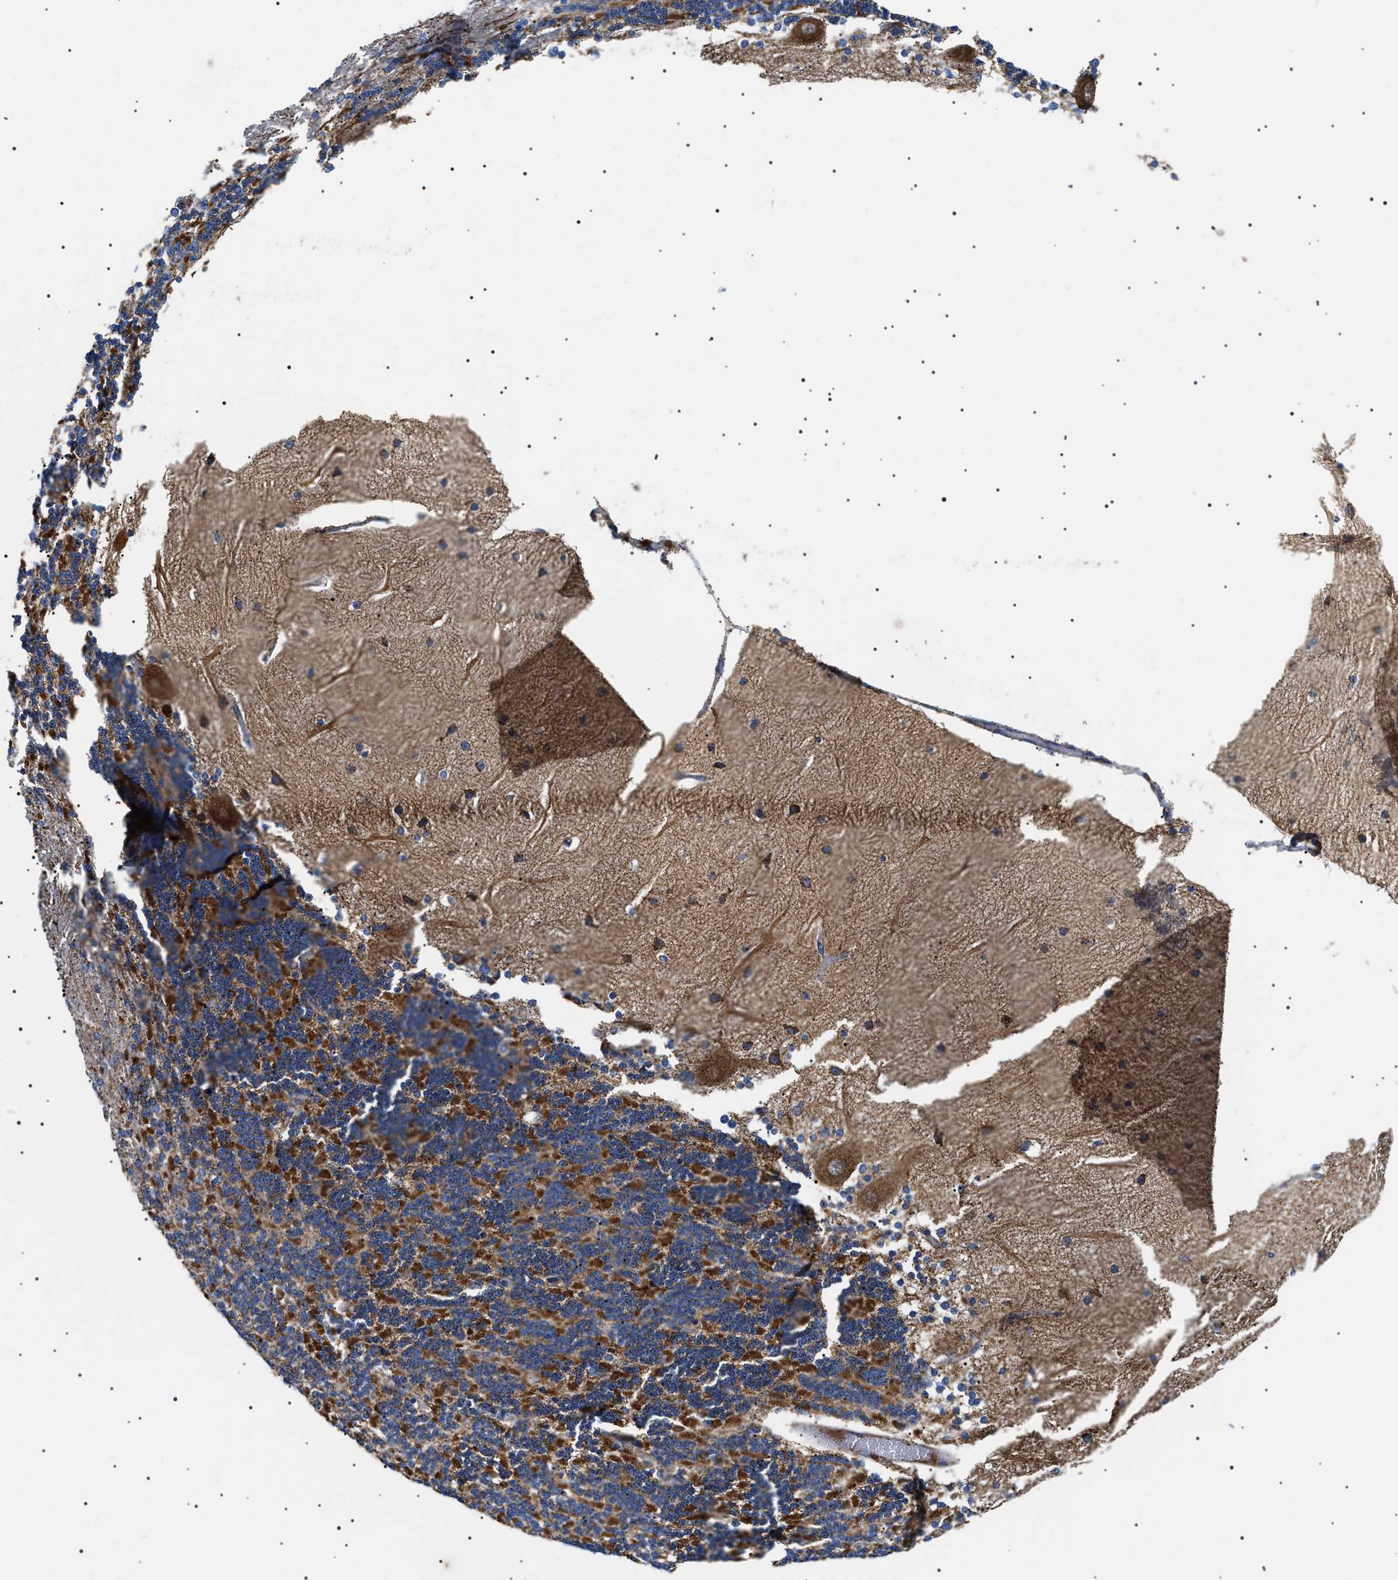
{"staining": {"intensity": "moderate", "quantity": ">75%", "location": "cytoplasmic/membranous"}, "tissue": "cerebellum", "cell_type": "Cells in granular layer", "image_type": "normal", "snomed": [{"axis": "morphology", "description": "Normal tissue, NOS"}, {"axis": "topography", "description": "Cerebellum"}], "caption": "High-power microscopy captured an immunohistochemistry (IHC) histopathology image of unremarkable cerebellum, revealing moderate cytoplasmic/membranous positivity in about >75% of cells in granular layer. (brown staining indicates protein expression, while blue staining denotes nuclei).", "gene": "OXSM", "patient": {"sex": "female", "age": 54}}